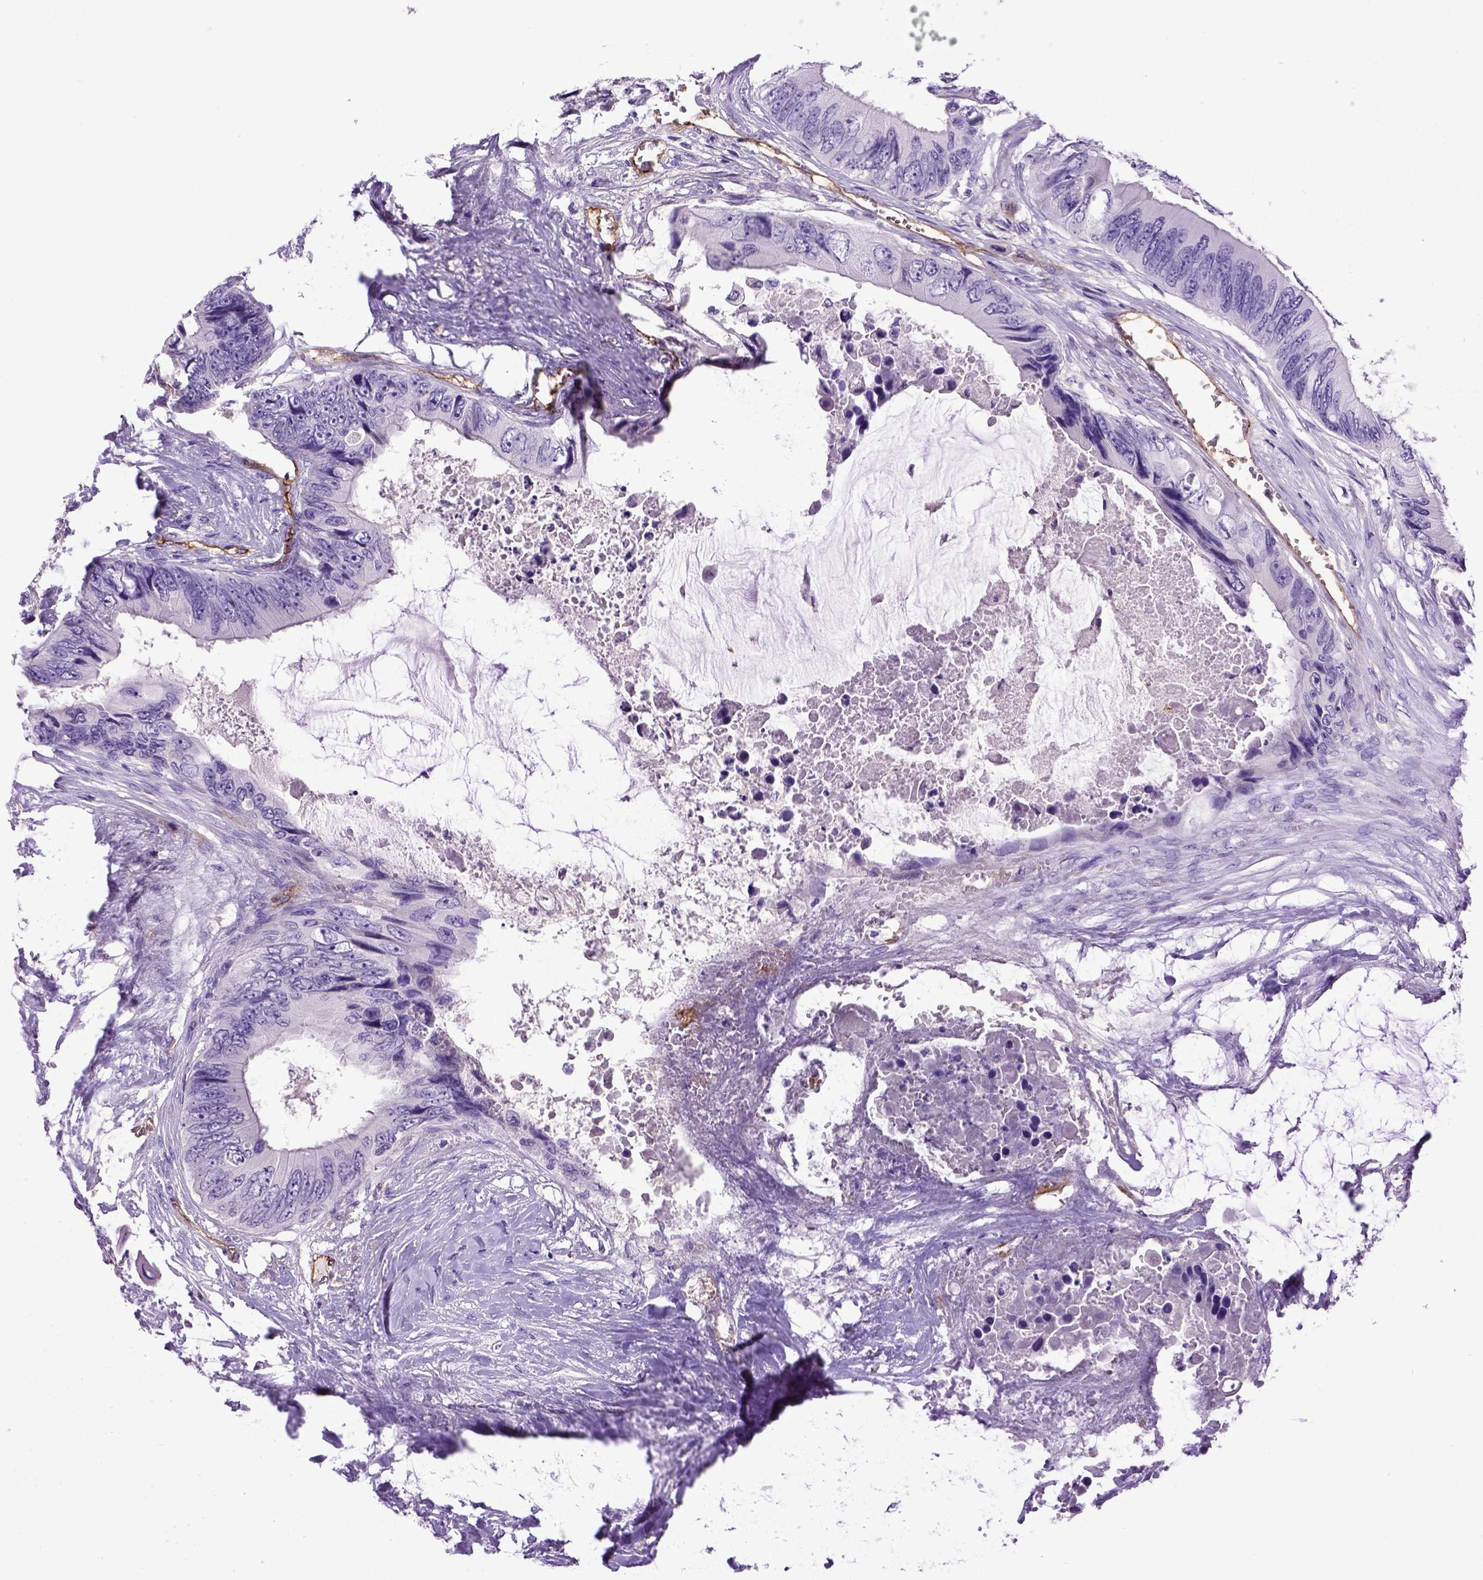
{"staining": {"intensity": "negative", "quantity": "none", "location": "none"}, "tissue": "colorectal cancer", "cell_type": "Tumor cells", "image_type": "cancer", "snomed": [{"axis": "morphology", "description": "Adenocarcinoma, NOS"}, {"axis": "topography", "description": "Rectum"}], "caption": "An image of human colorectal adenocarcinoma is negative for staining in tumor cells.", "gene": "ENG", "patient": {"sex": "male", "age": 63}}